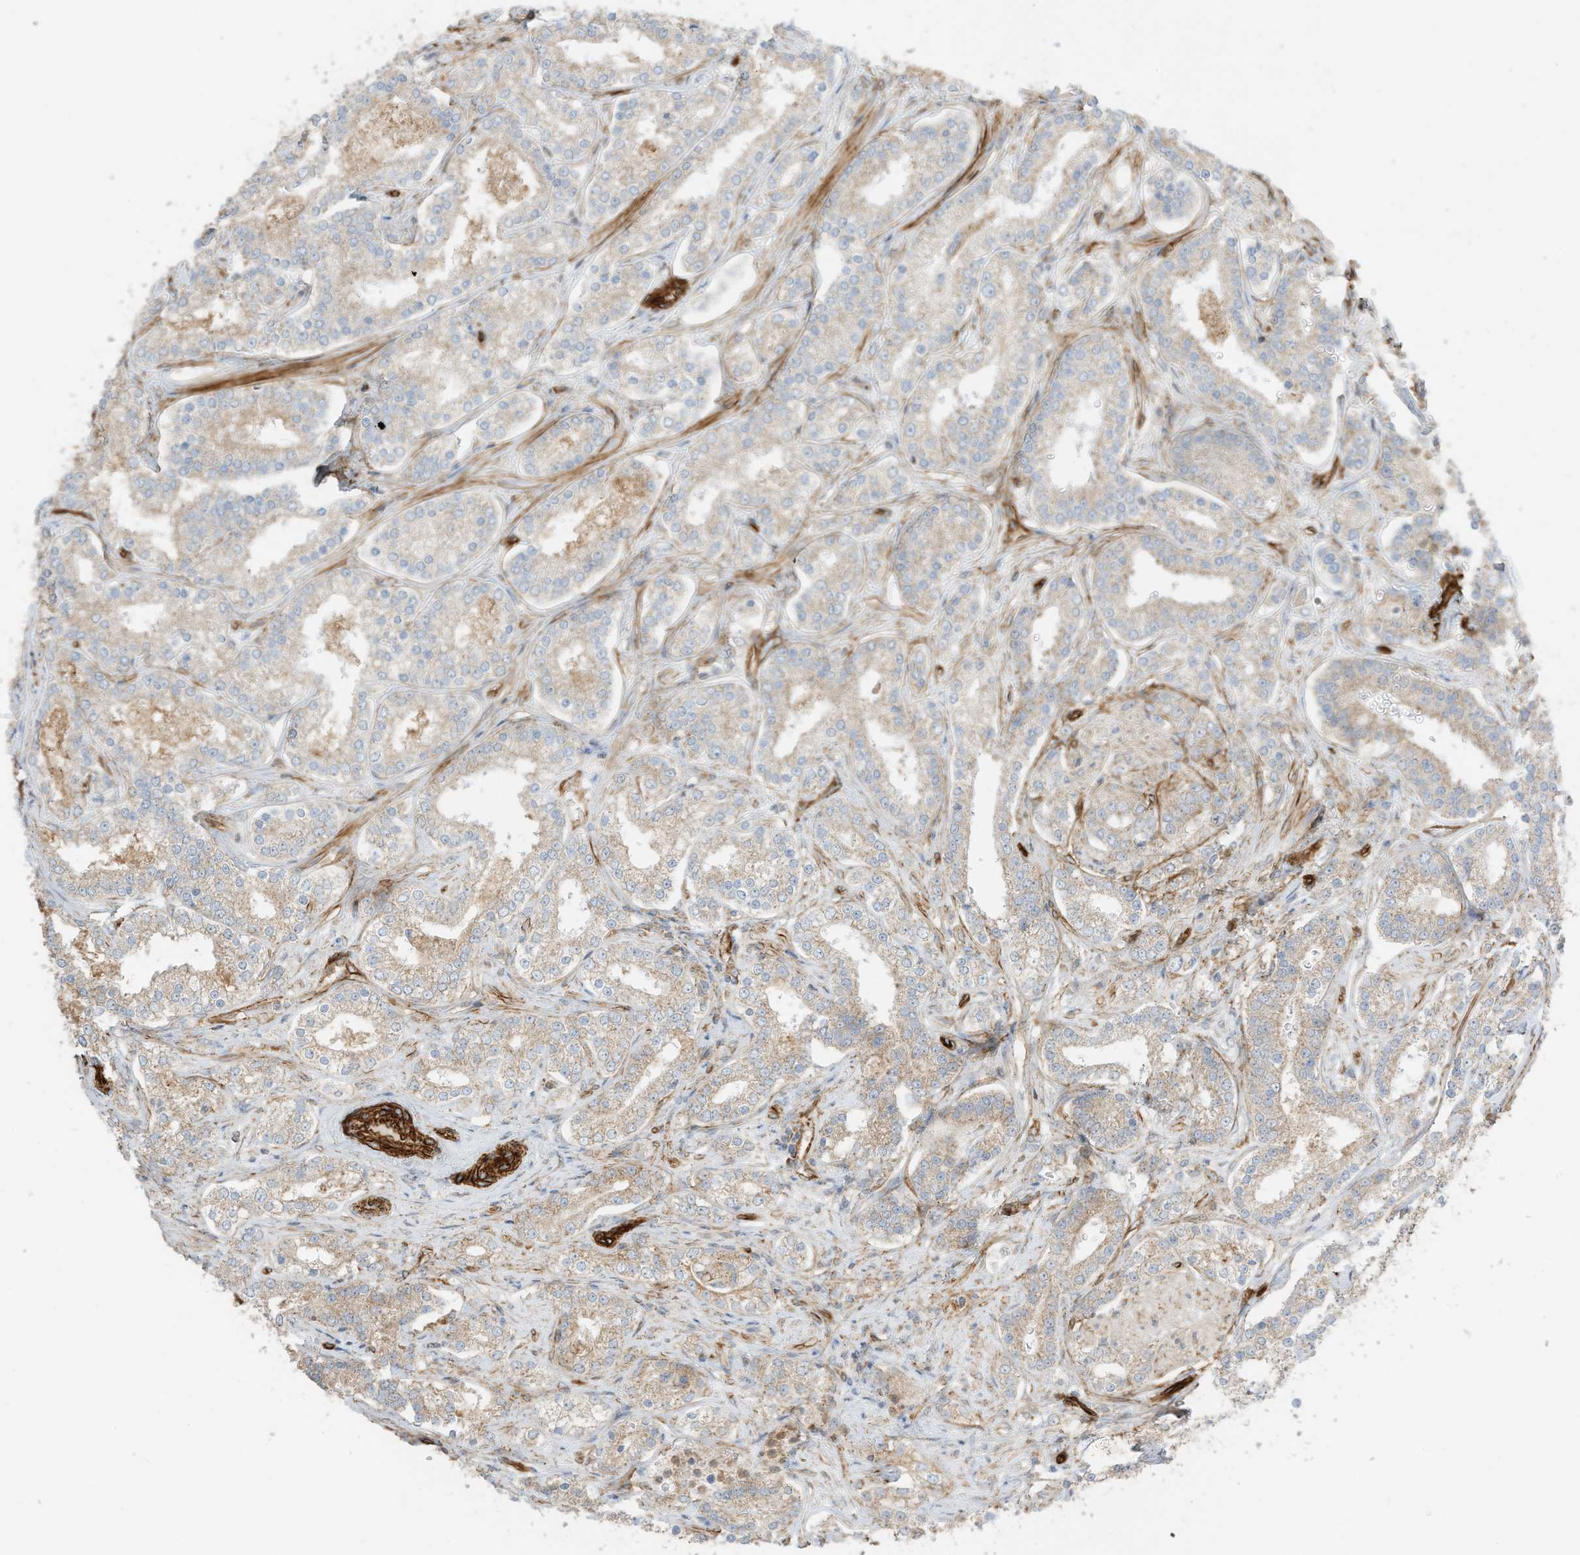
{"staining": {"intensity": "weak", "quantity": ">75%", "location": "cytoplasmic/membranous"}, "tissue": "prostate cancer", "cell_type": "Tumor cells", "image_type": "cancer", "snomed": [{"axis": "morphology", "description": "Normal tissue, NOS"}, {"axis": "morphology", "description": "Adenocarcinoma, High grade"}, {"axis": "topography", "description": "Prostate"}], "caption": "Protein expression analysis of human prostate cancer (adenocarcinoma (high-grade)) reveals weak cytoplasmic/membranous expression in about >75% of tumor cells. The staining is performed using DAB brown chromogen to label protein expression. The nuclei are counter-stained blue using hematoxylin.", "gene": "ABCB7", "patient": {"sex": "male", "age": 83}}